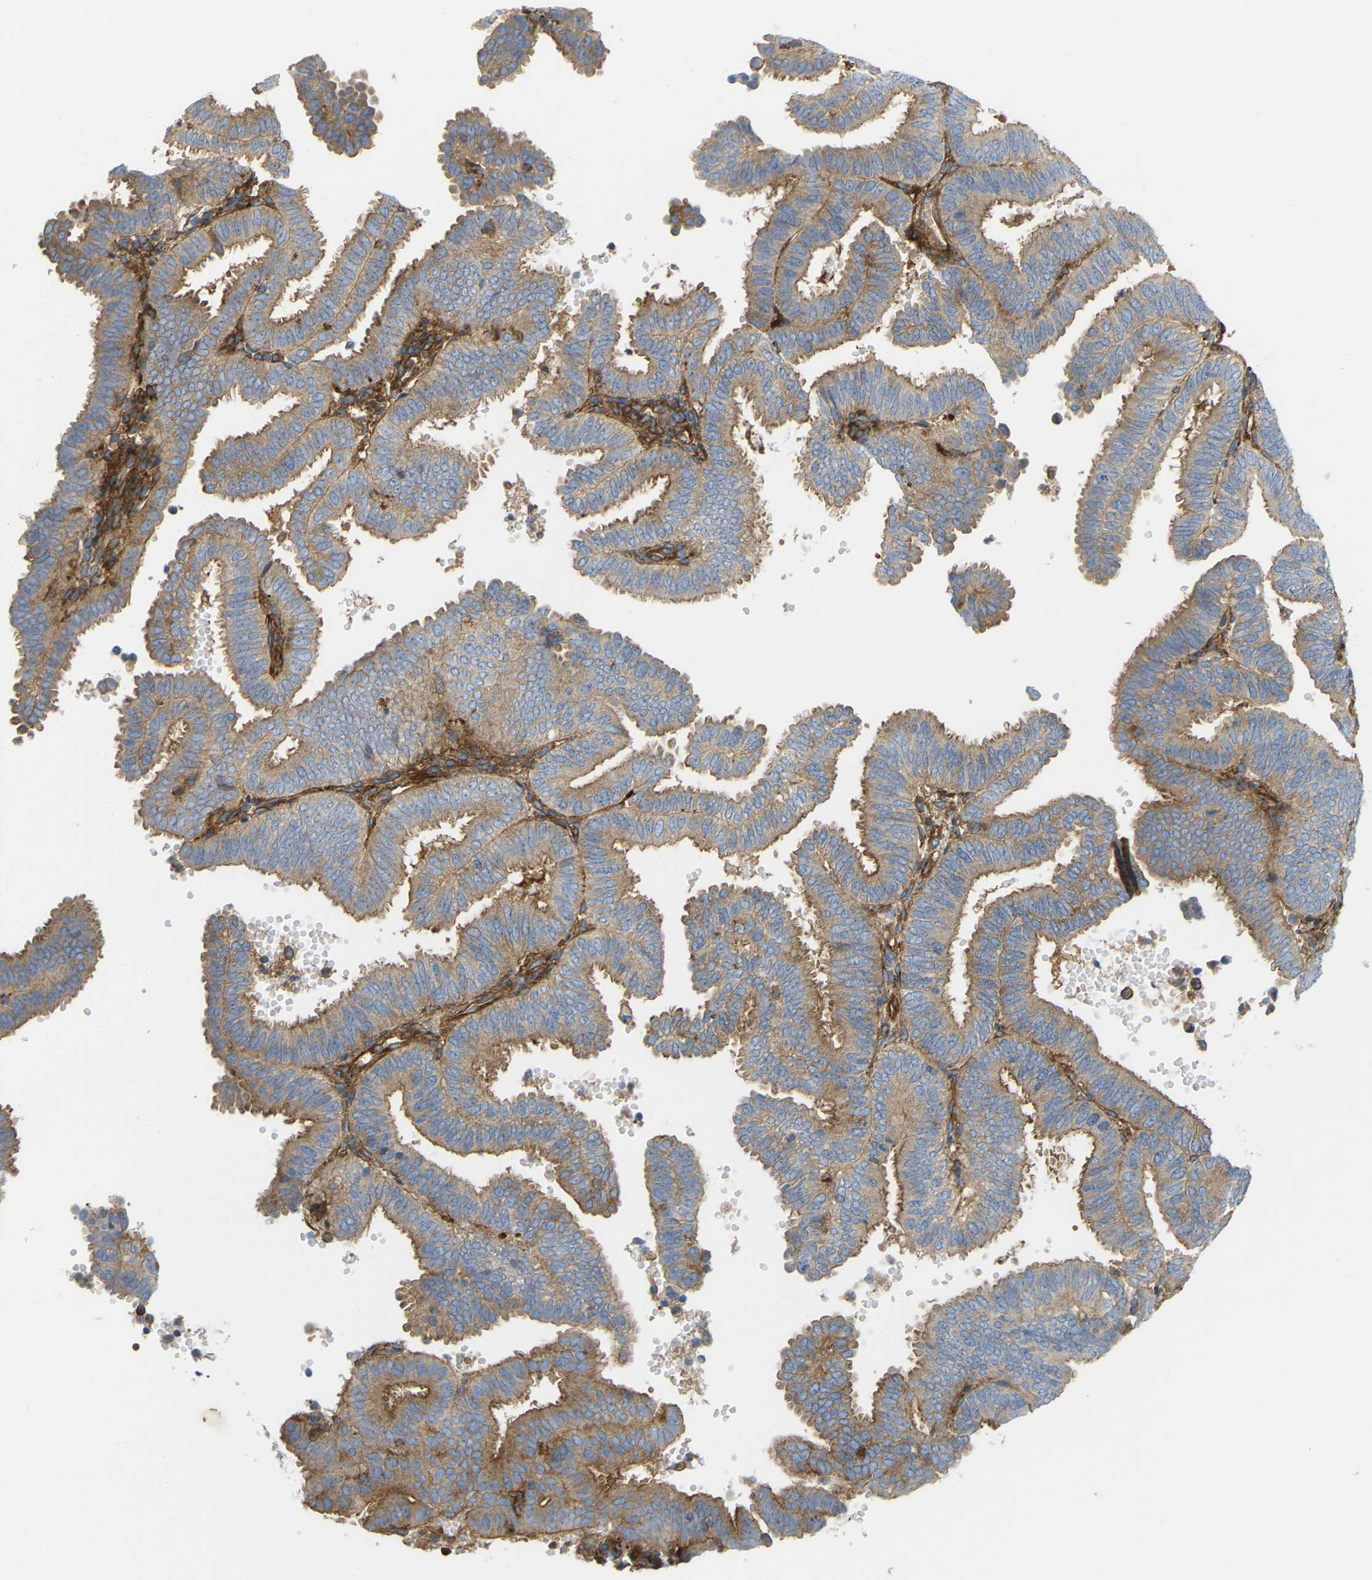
{"staining": {"intensity": "weak", "quantity": ">75%", "location": "cytoplasmic/membranous"}, "tissue": "endometrial cancer", "cell_type": "Tumor cells", "image_type": "cancer", "snomed": [{"axis": "morphology", "description": "Adenocarcinoma, NOS"}, {"axis": "topography", "description": "Endometrium"}], "caption": "Endometrial adenocarcinoma stained for a protein shows weak cytoplasmic/membranous positivity in tumor cells. Using DAB (3,3'-diaminobenzidine) (brown) and hematoxylin (blue) stains, captured at high magnification using brightfield microscopy.", "gene": "PICALM", "patient": {"sex": "female", "age": 58}}